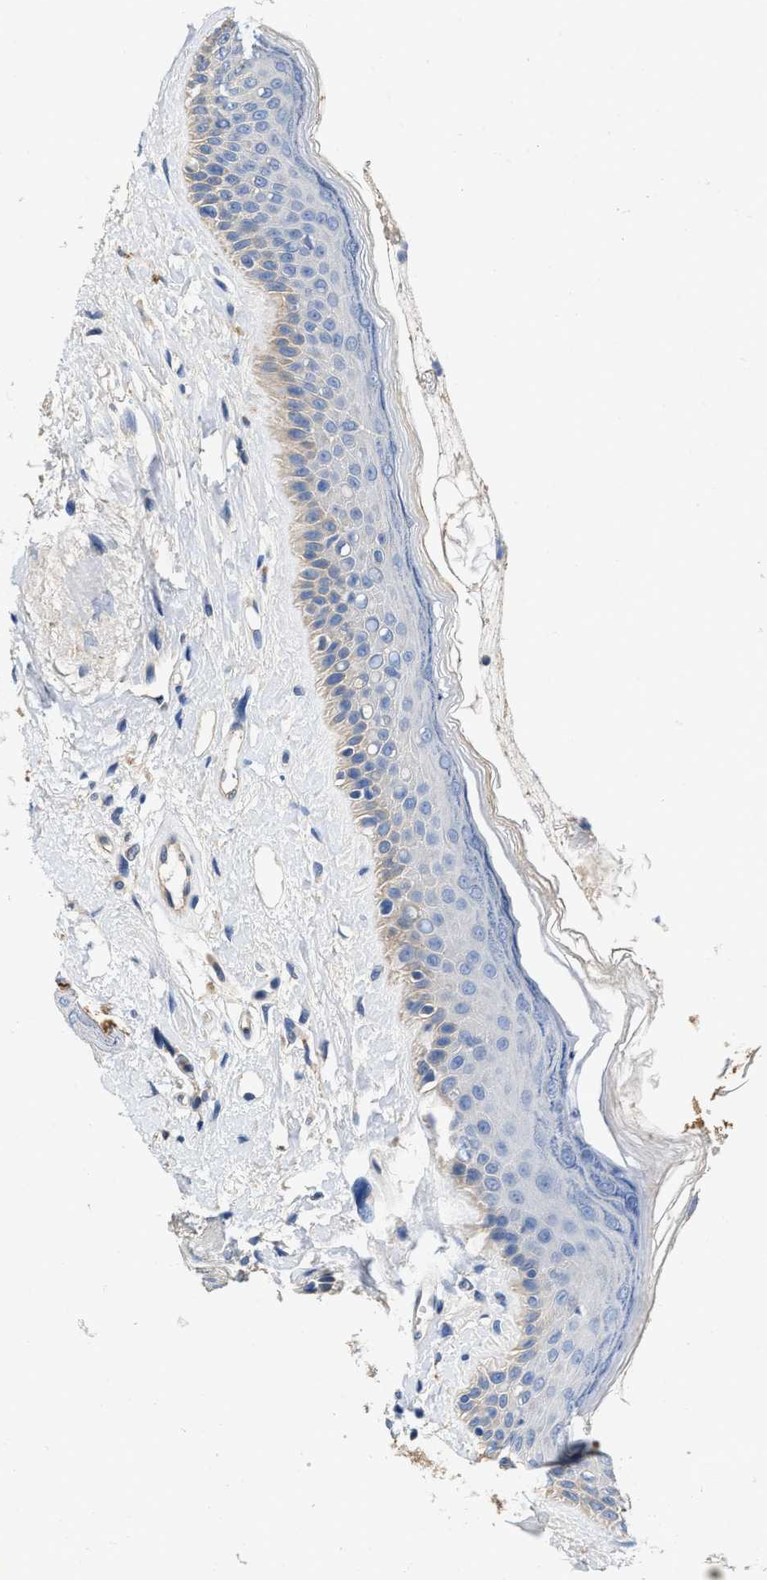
{"staining": {"intensity": "negative", "quantity": "none", "location": "none"}, "tissue": "oral mucosa", "cell_type": "Squamous epithelial cells", "image_type": "normal", "snomed": [{"axis": "morphology", "description": "Normal tissue, NOS"}, {"axis": "topography", "description": "Skin"}, {"axis": "topography", "description": "Oral tissue"}], "caption": "Immunohistochemistry (IHC) image of normal oral mucosa: human oral mucosa stained with DAB reveals no significant protein expression in squamous epithelial cells. (DAB (3,3'-diaminobenzidine) IHC, high magnification).", "gene": "PEG10", "patient": {"sex": "male", "age": 84}}